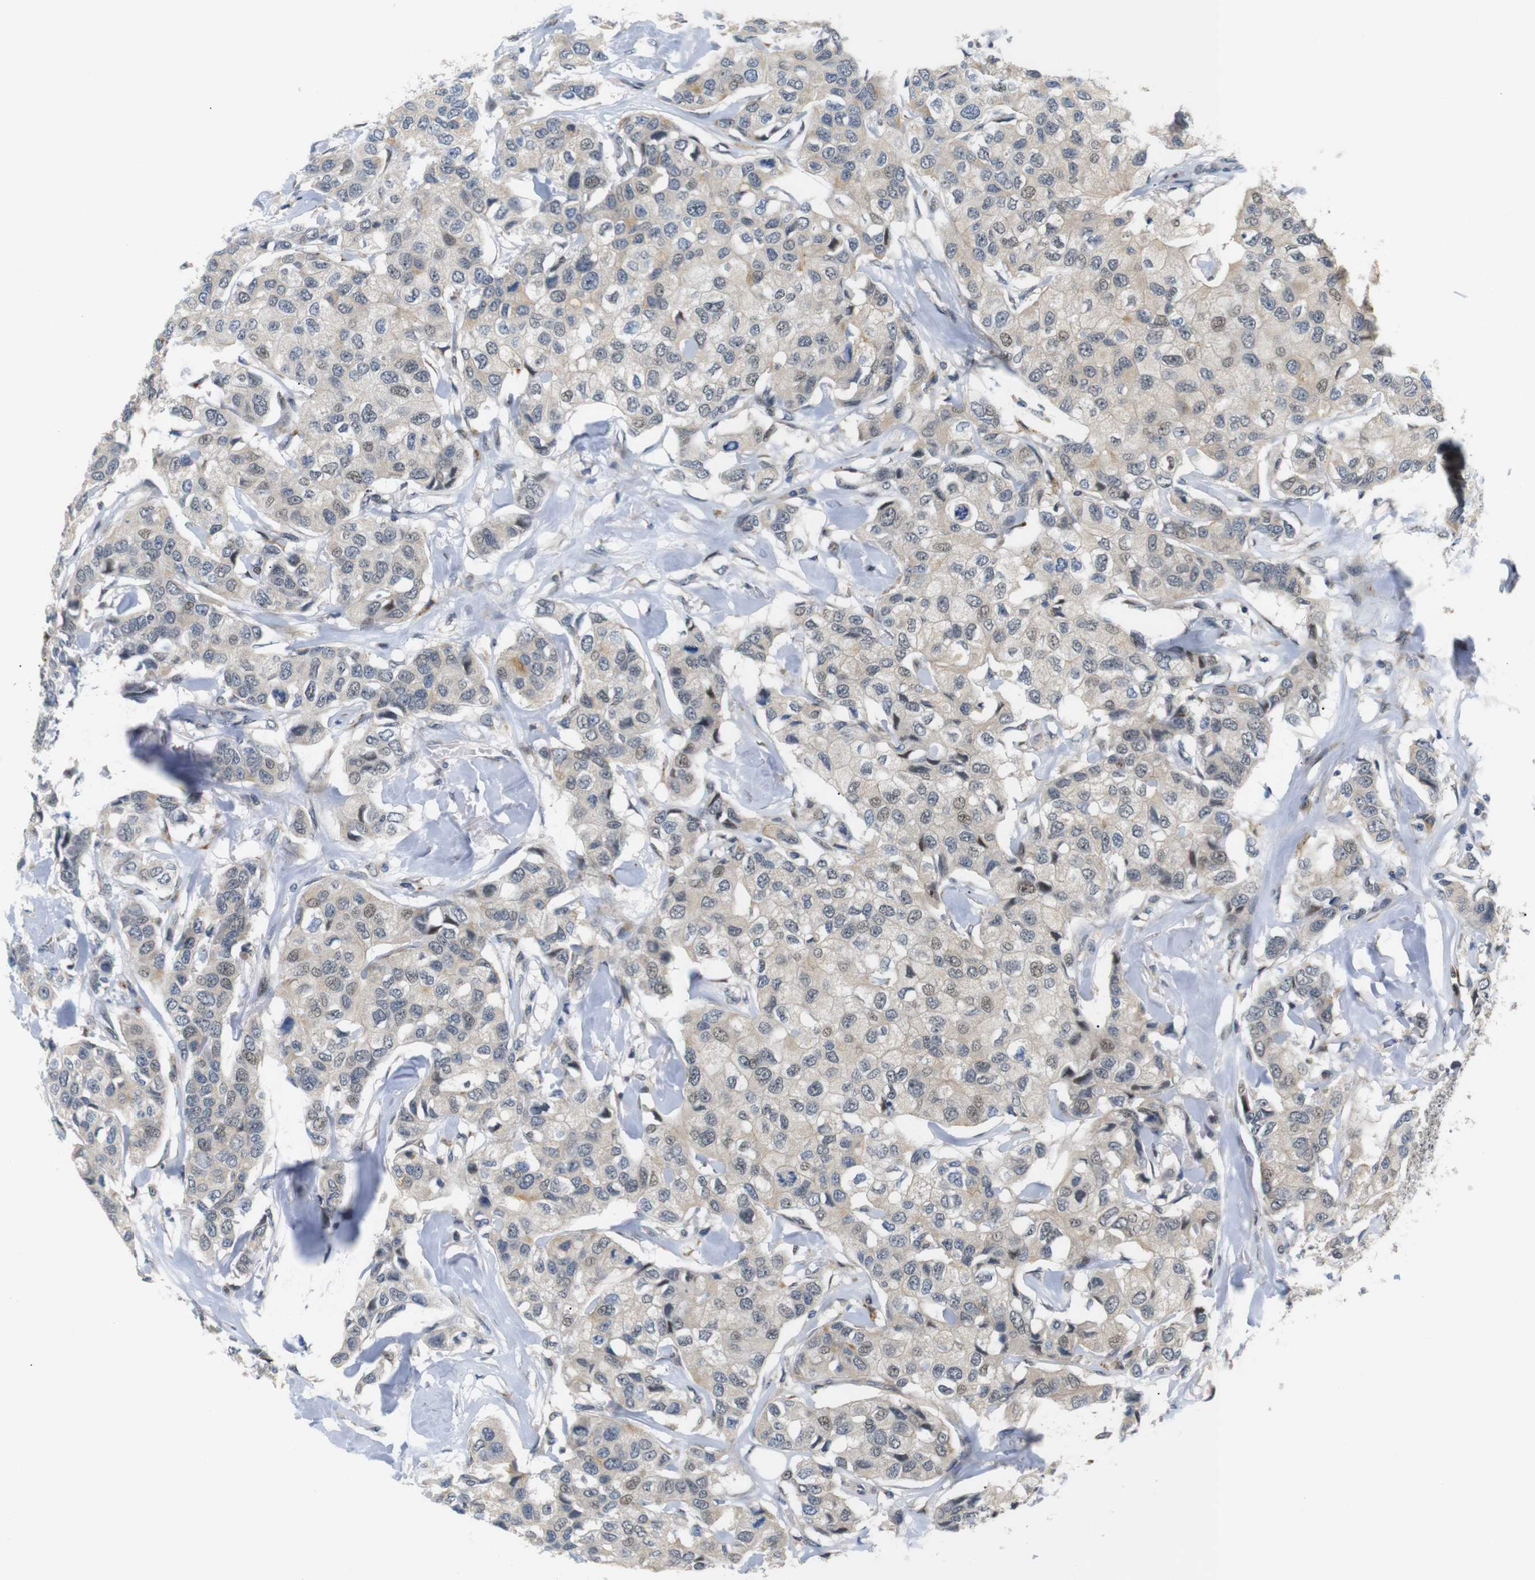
{"staining": {"intensity": "weak", "quantity": ">75%", "location": "cytoplasmic/membranous"}, "tissue": "breast cancer", "cell_type": "Tumor cells", "image_type": "cancer", "snomed": [{"axis": "morphology", "description": "Duct carcinoma"}, {"axis": "topography", "description": "Breast"}], "caption": "Immunohistochemical staining of breast cancer (infiltrating ductal carcinoma) displays low levels of weak cytoplasmic/membranous expression in approximately >75% of tumor cells. The staining was performed using DAB, with brown indicating positive protein expression. Nuclei are stained blue with hematoxylin.", "gene": "SYDE1", "patient": {"sex": "female", "age": 80}}